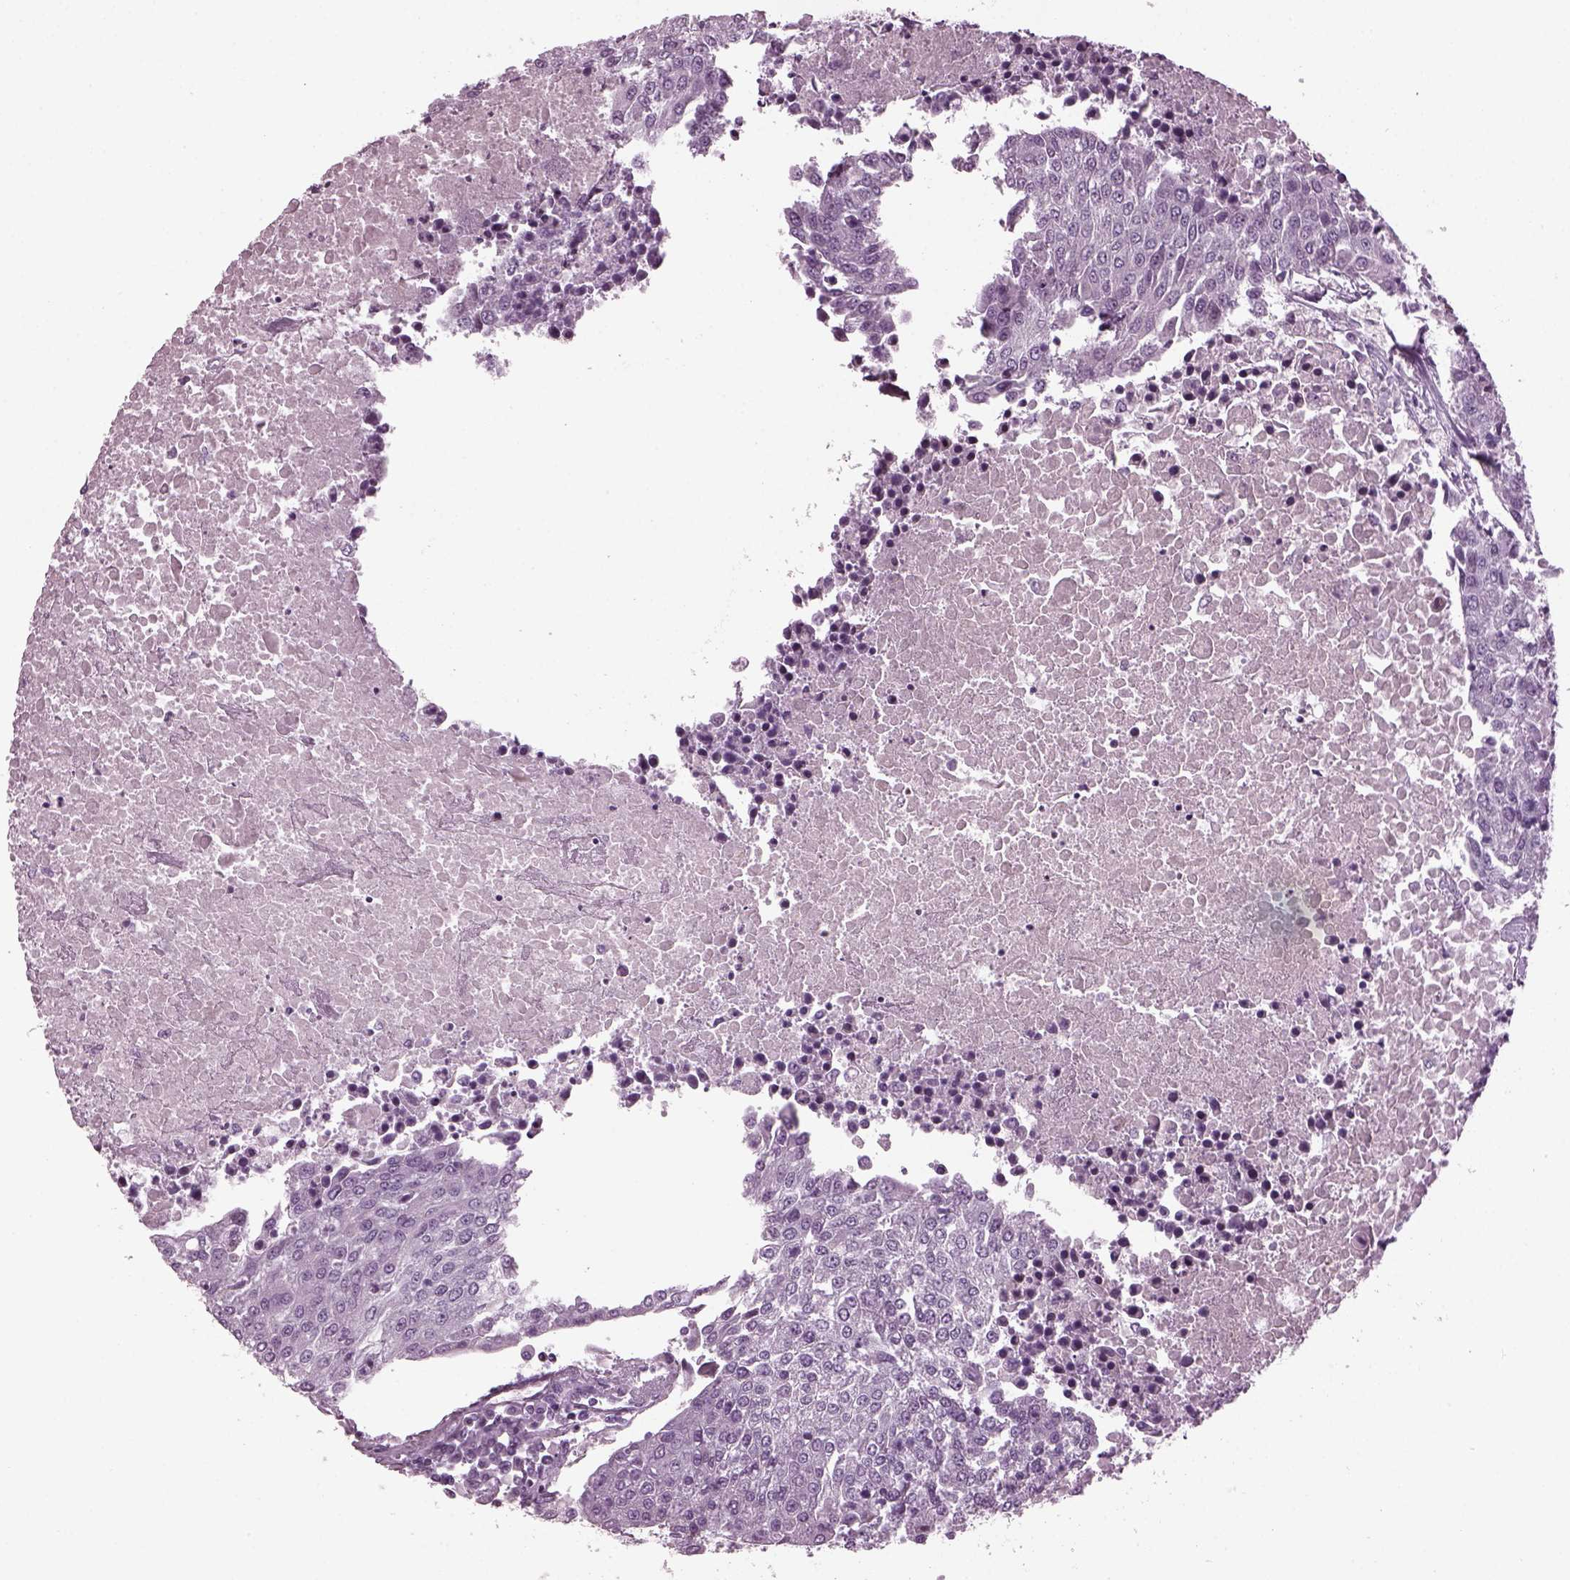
{"staining": {"intensity": "negative", "quantity": "none", "location": "none"}, "tissue": "urothelial cancer", "cell_type": "Tumor cells", "image_type": "cancer", "snomed": [{"axis": "morphology", "description": "Urothelial carcinoma, High grade"}, {"axis": "topography", "description": "Urinary bladder"}], "caption": "The photomicrograph demonstrates no staining of tumor cells in urothelial cancer.", "gene": "DPYSL5", "patient": {"sex": "female", "age": 85}}